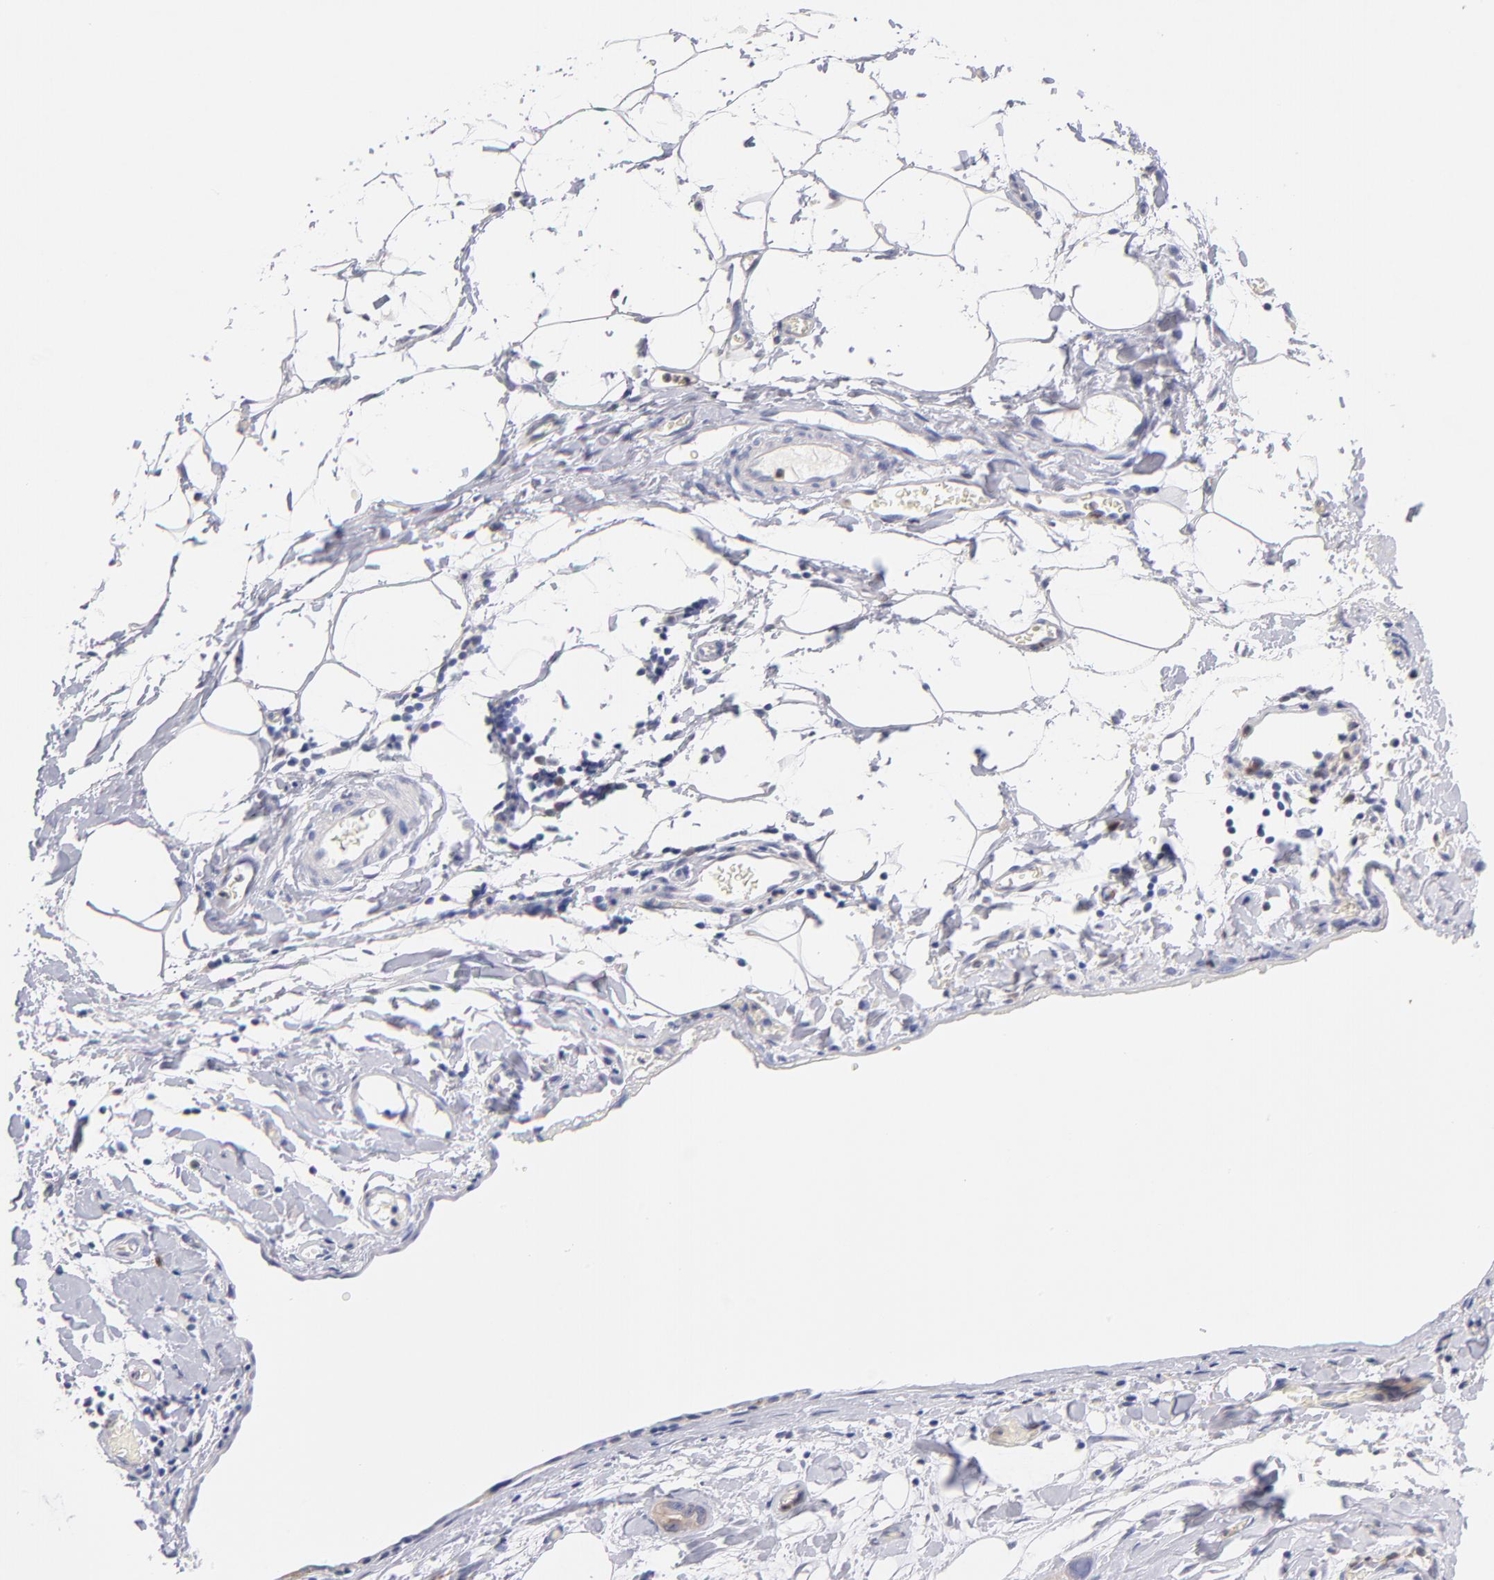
{"staining": {"intensity": "weak", "quantity": "25%-75%", "location": "cytoplasmic/membranous"}, "tissue": "stomach cancer", "cell_type": "Tumor cells", "image_type": "cancer", "snomed": [{"axis": "morphology", "description": "Adenocarcinoma, NOS"}, {"axis": "topography", "description": "Stomach, upper"}], "caption": "Stomach cancer (adenocarcinoma) stained for a protein demonstrates weak cytoplasmic/membranous positivity in tumor cells.", "gene": "BID", "patient": {"sex": "male", "age": 47}}